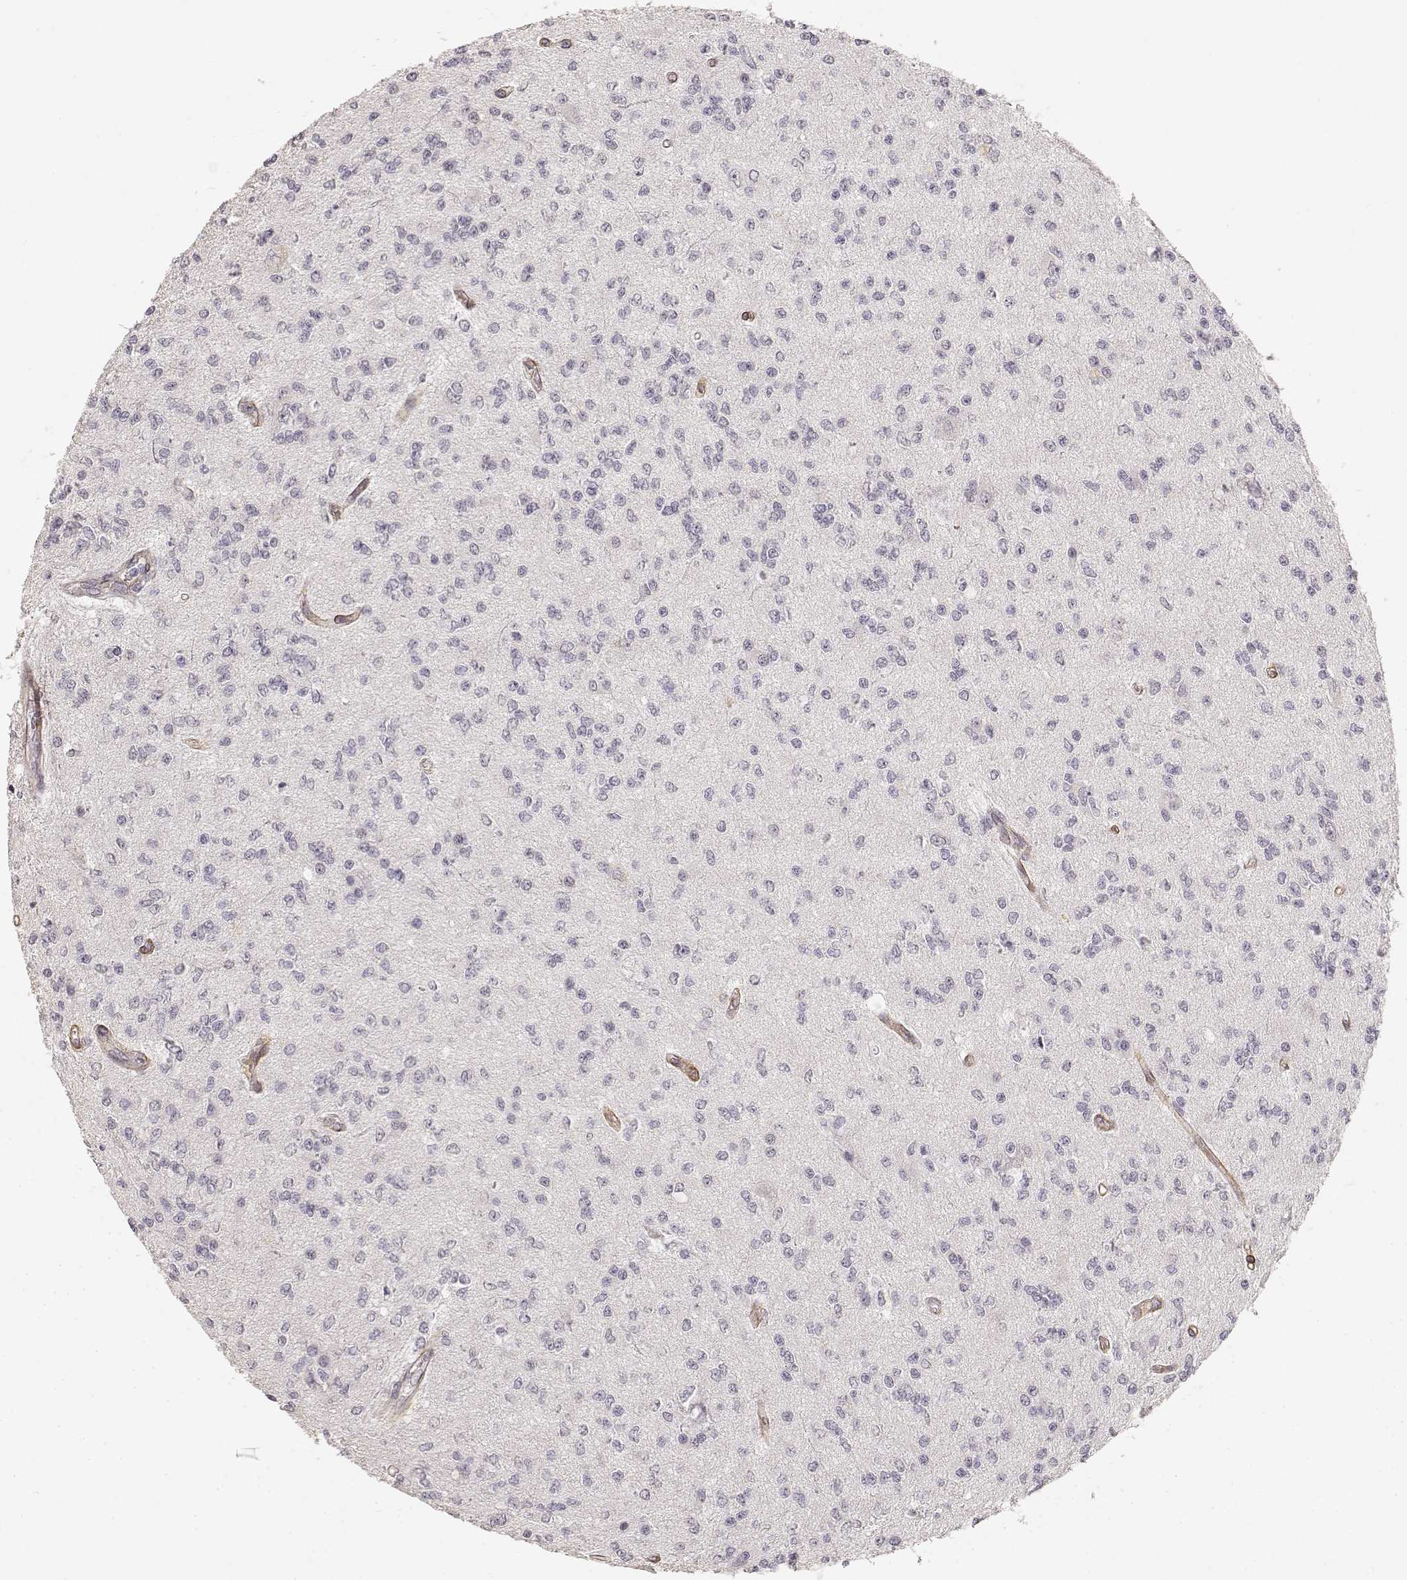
{"staining": {"intensity": "negative", "quantity": "none", "location": "none"}, "tissue": "glioma", "cell_type": "Tumor cells", "image_type": "cancer", "snomed": [{"axis": "morphology", "description": "Glioma, malignant, Low grade"}, {"axis": "topography", "description": "Brain"}], "caption": "Immunohistochemical staining of human low-grade glioma (malignant) demonstrates no significant staining in tumor cells. (DAB (3,3'-diaminobenzidine) immunohistochemistry (IHC) with hematoxylin counter stain).", "gene": "LAMA4", "patient": {"sex": "male", "age": 67}}